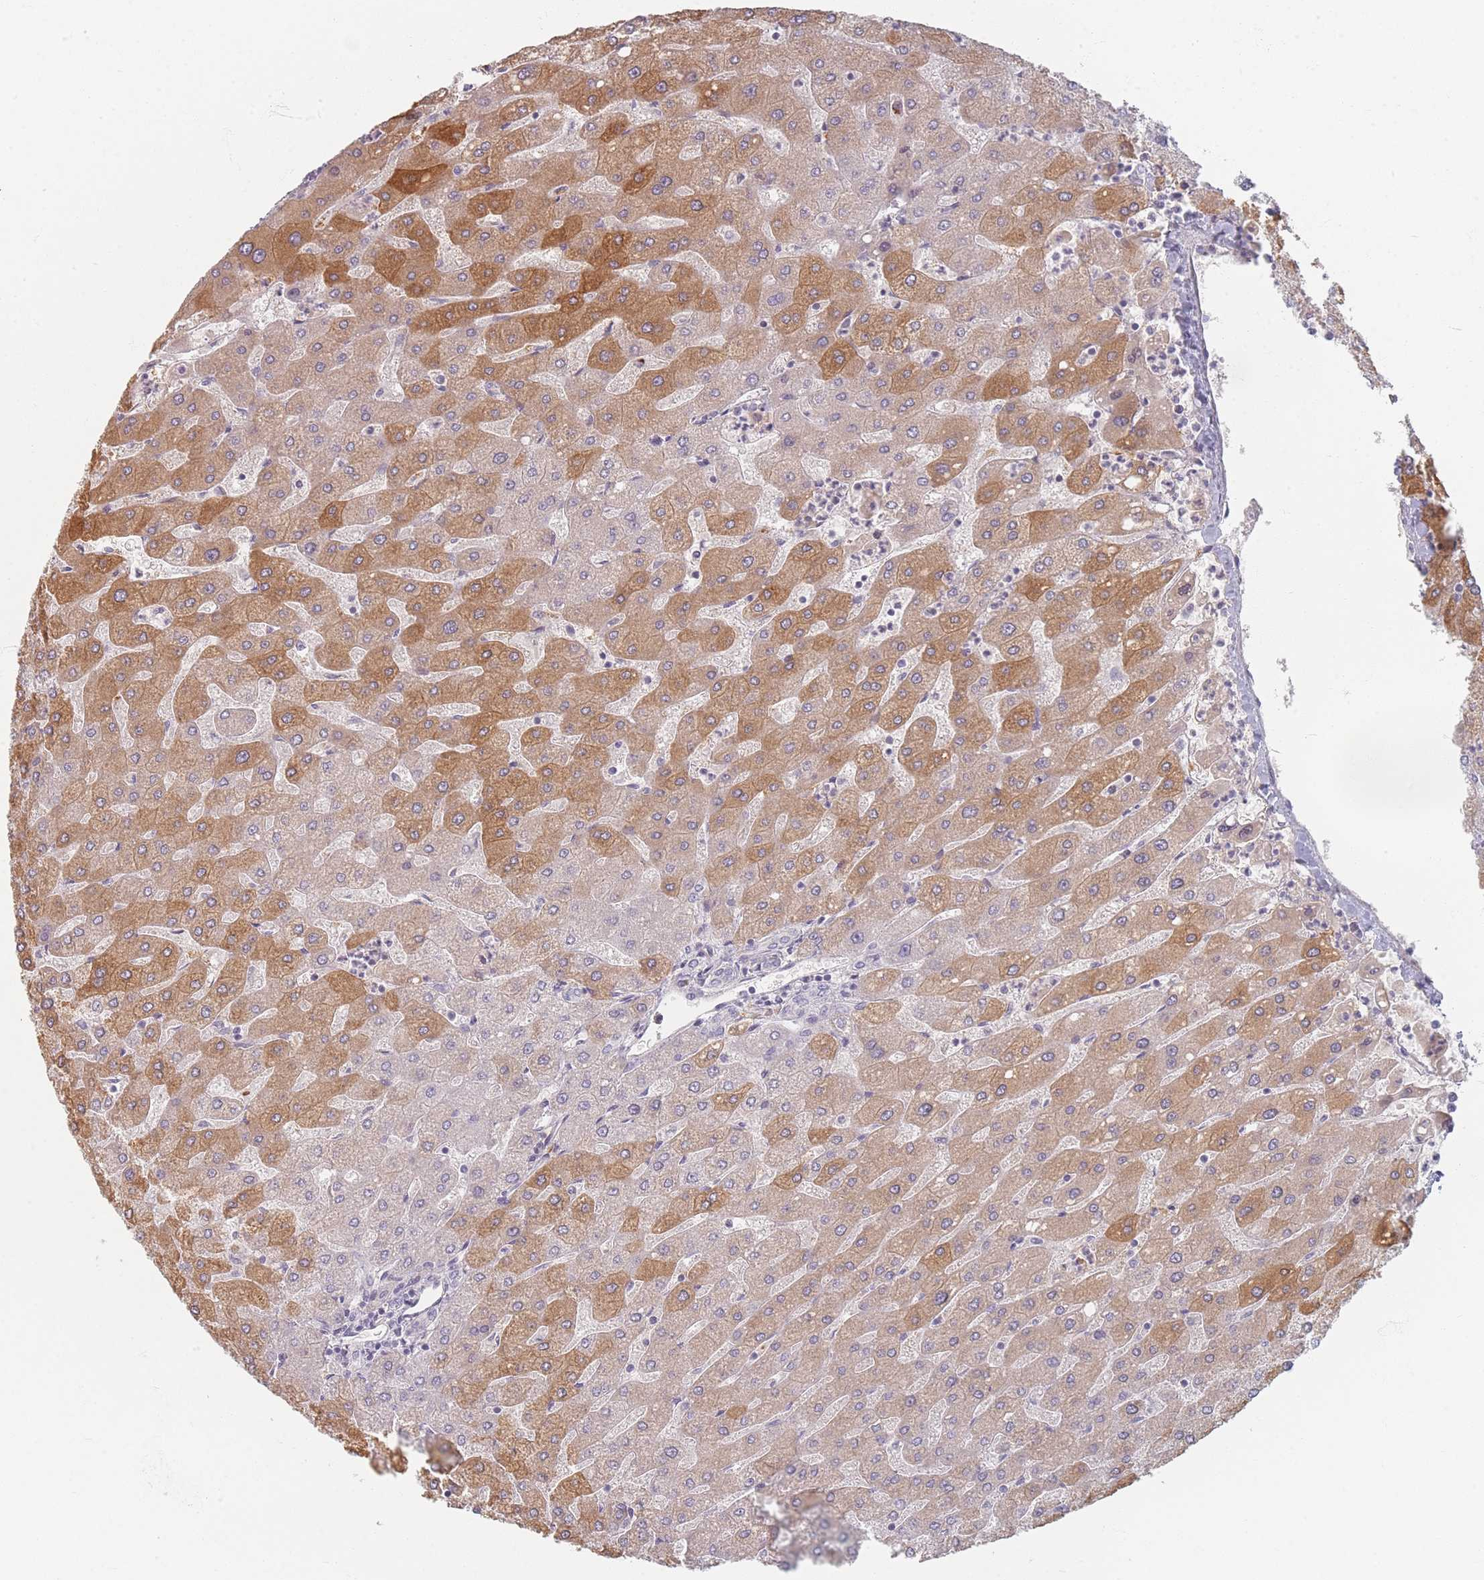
{"staining": {"intensity": "moderate", "quantity": "<25%", "location": "cytoplasmic/membranous"}, "tissue": "liver", "cell_type": "Cholangiocytes", "image_type": "normal", "snomed": [{"axis": "morphology", "description": "Normal tissue, NOS"}, {"axis": "topography", "description": "Liver"}], "caption": "A high-resolution image shows immunohistochemistry staining of normal liver, which reveals moderate cytoplasmic/membranous staining in about <25% of cholangiocytes.", "gene": "TMOD1", "patient": {"sex": "male", "age": 67}}